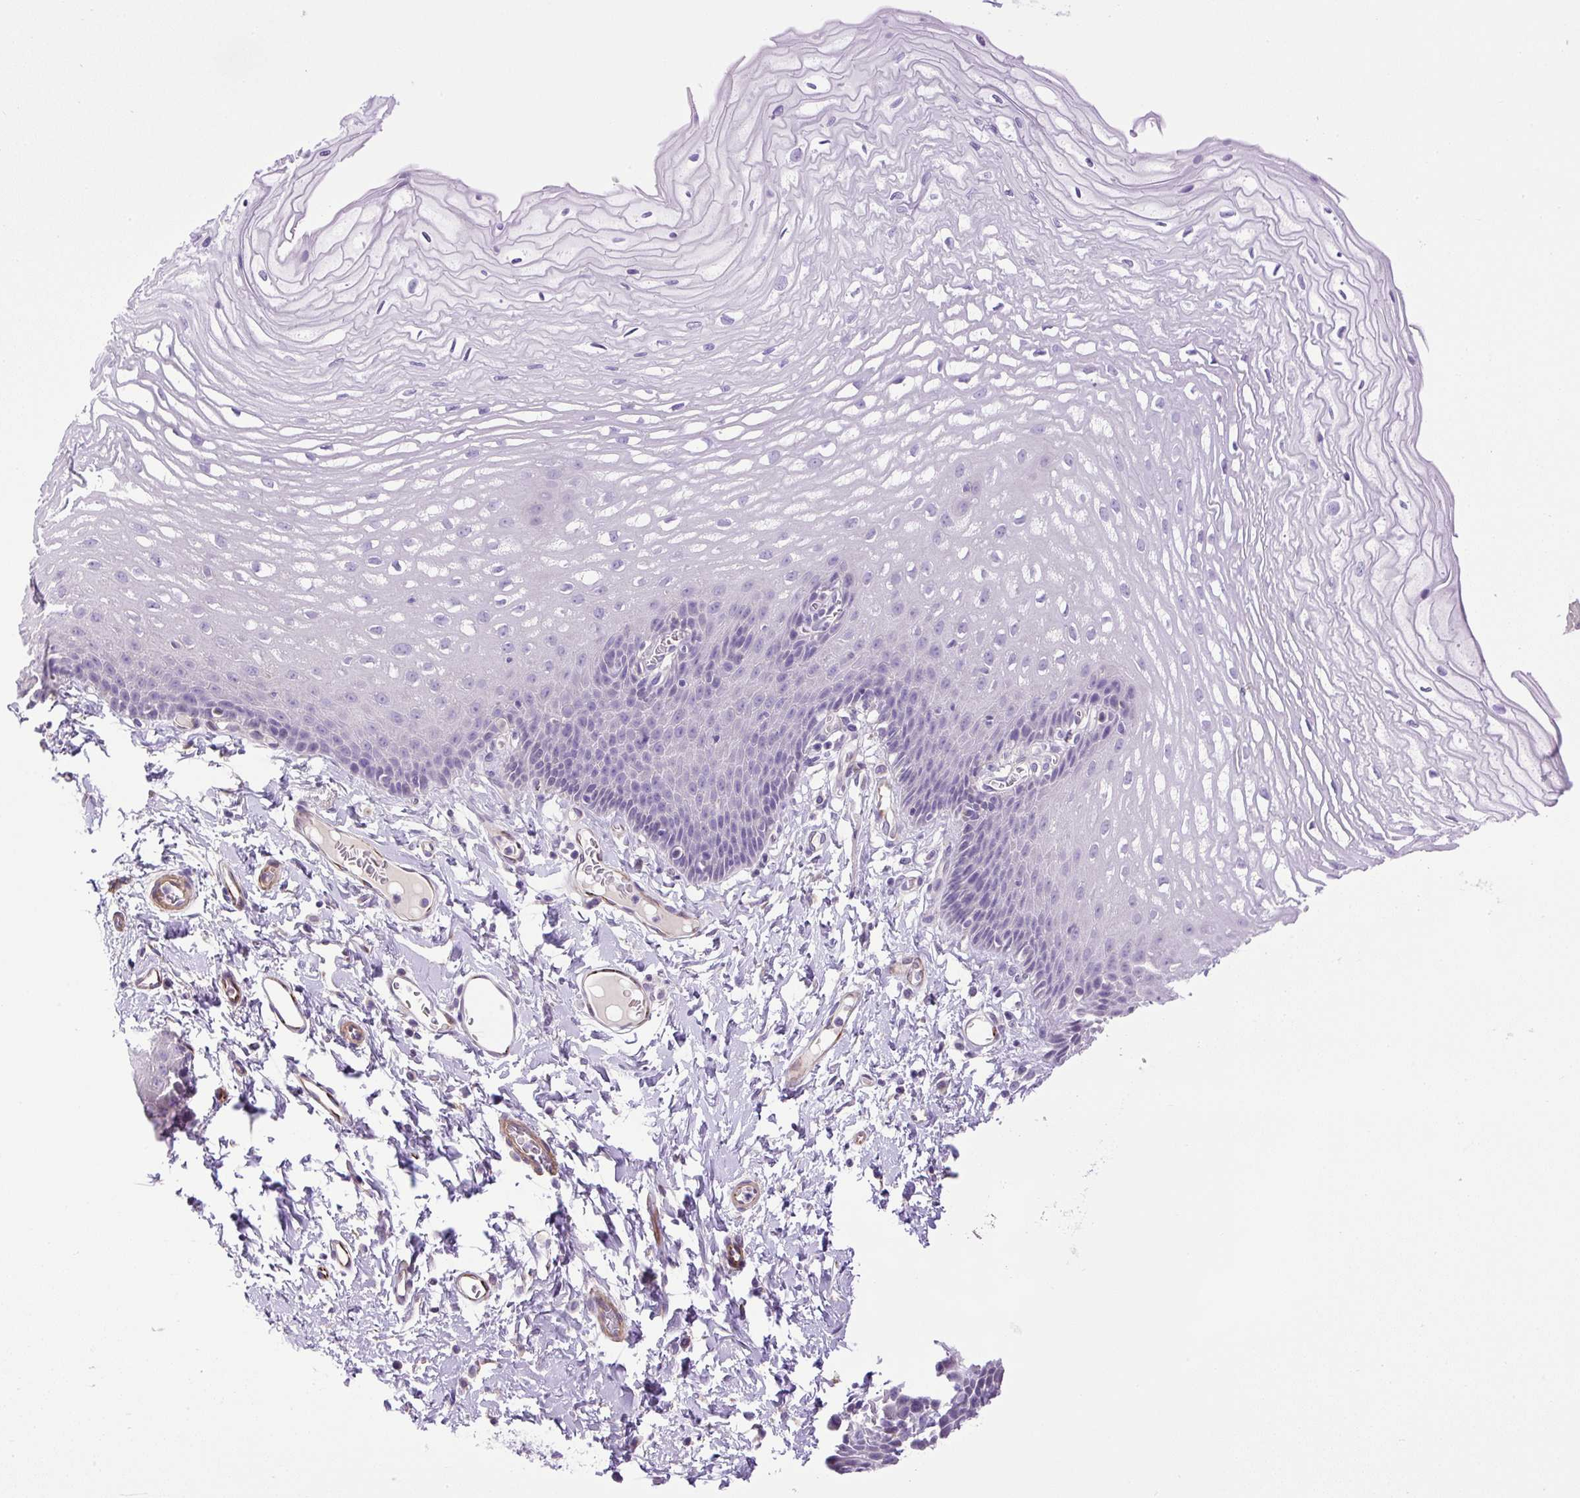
{"staining": {"intensity": "negative", "quantity": "none", "location": "none"}, "tissue": "esophagus", "cell_type": "Squamous epithelial cells", "image_type": "normal", "snomed": [{"axis": "morphology", "description": "Normal tissue, NOS"}, {"axis": "topography", "description": "Esophagus"}], "caption": "IHC image of normal human esophagus stained for a protein (brown), which exhibits no positivity in squamous epithelial cells. (Brightfield microscopy of DAB IHC at high magnification).", "gene": "VWA7", "patient": {"sex": "male", "age": 70}}